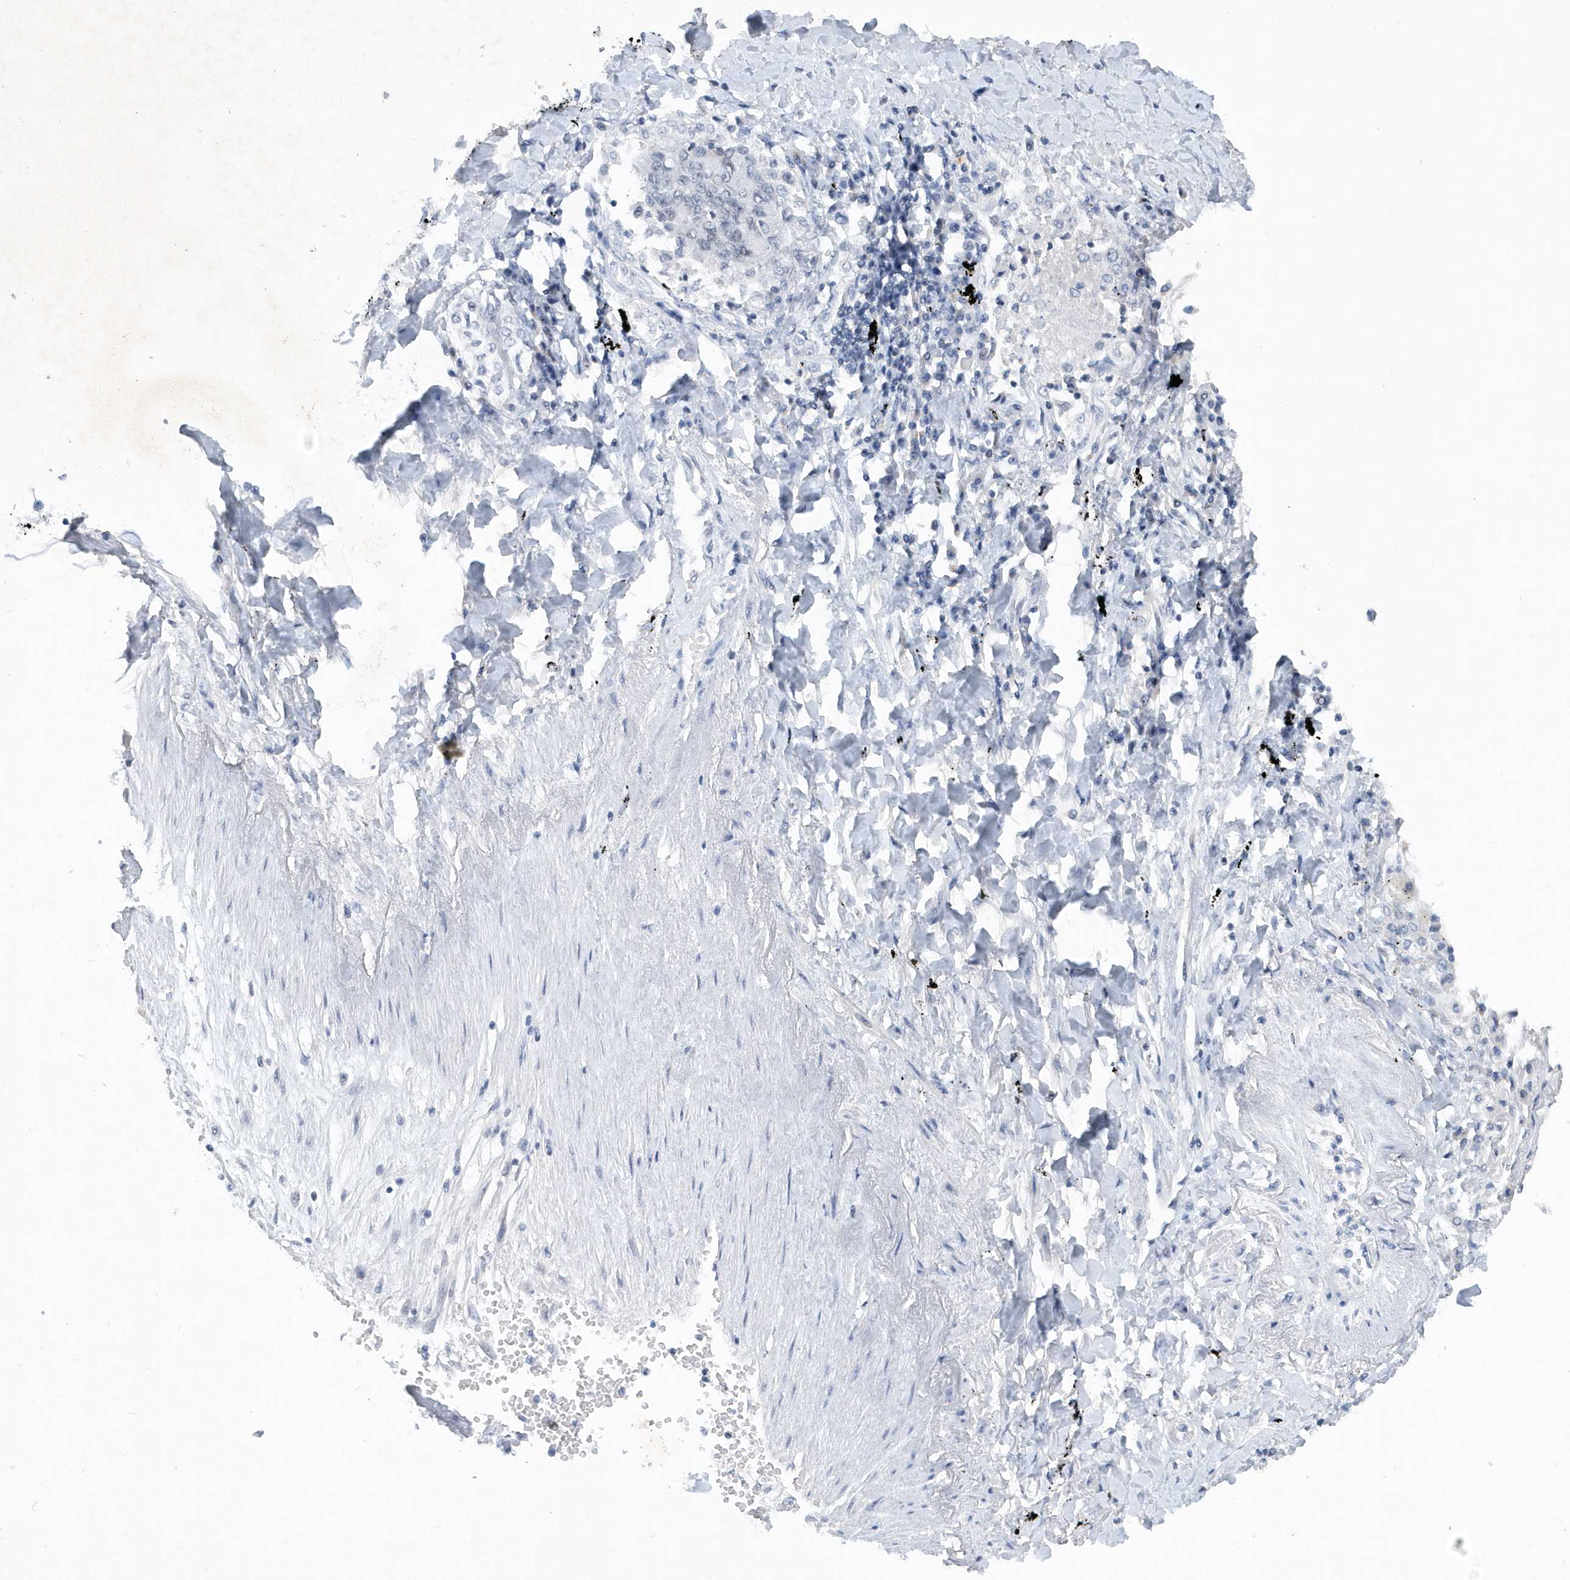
{"staining": {"intensity": "negative", "quantity": "none", "location": "none"}, "tissue": "lung cancer", "cell_type": "Tumor cells", "image_type": "cancer", "snomed": [{"axis": "morphology", "description": "Squamous cell carcinoma, NOS"}, {"axis": "topography", "description": "Lung"}], "caption": "Immunohistochemical staining of human squamous cell carcinoma (lung) reveals no significant expression in tumor cells.", "gene": "SRGAP3", "patient": {"sex": "male", "age": 74}}